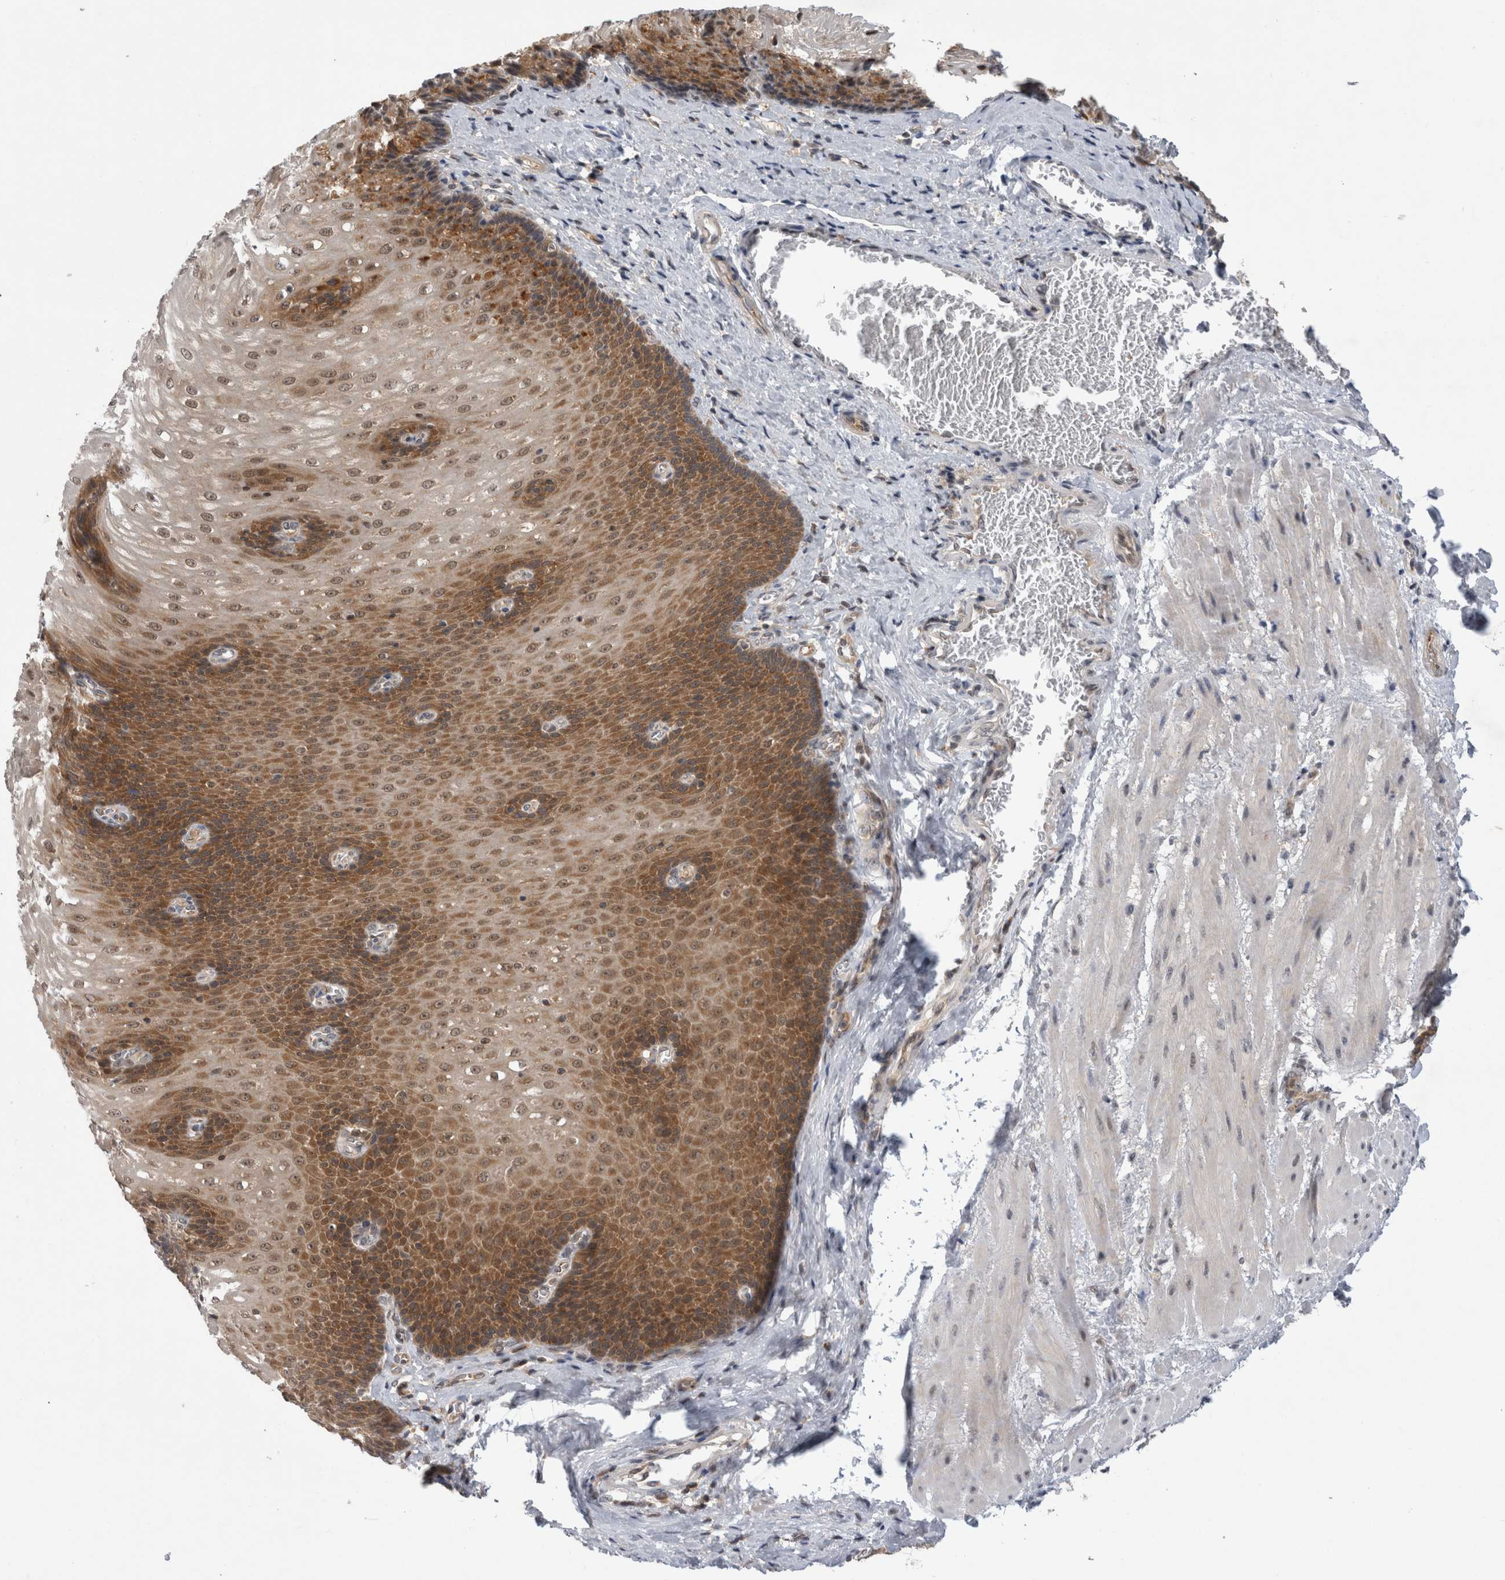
{"staining": {"intensity": "moderate", "quantity": ">75%", "location": "cytoplasmic/membranous"}, "tissue": "esophagus", "cell_type": "Squamous epithelial cells", "image_type": "normal", "snomed": [{"axis": "morphology", "description": "Normal tissue, NOS"}, {"axis": "topography", "description": "Esophagus"}], "caption": "DAB (3,3'-diaminobenzidine) immunohistochemical staining of normal esophagus reveals moderate cytoplasmic/membranous protein staining in about >75% of squamous epithelial cells.", "gene": "PSMB2", "patient": {"sex": "male", "age": 48}}